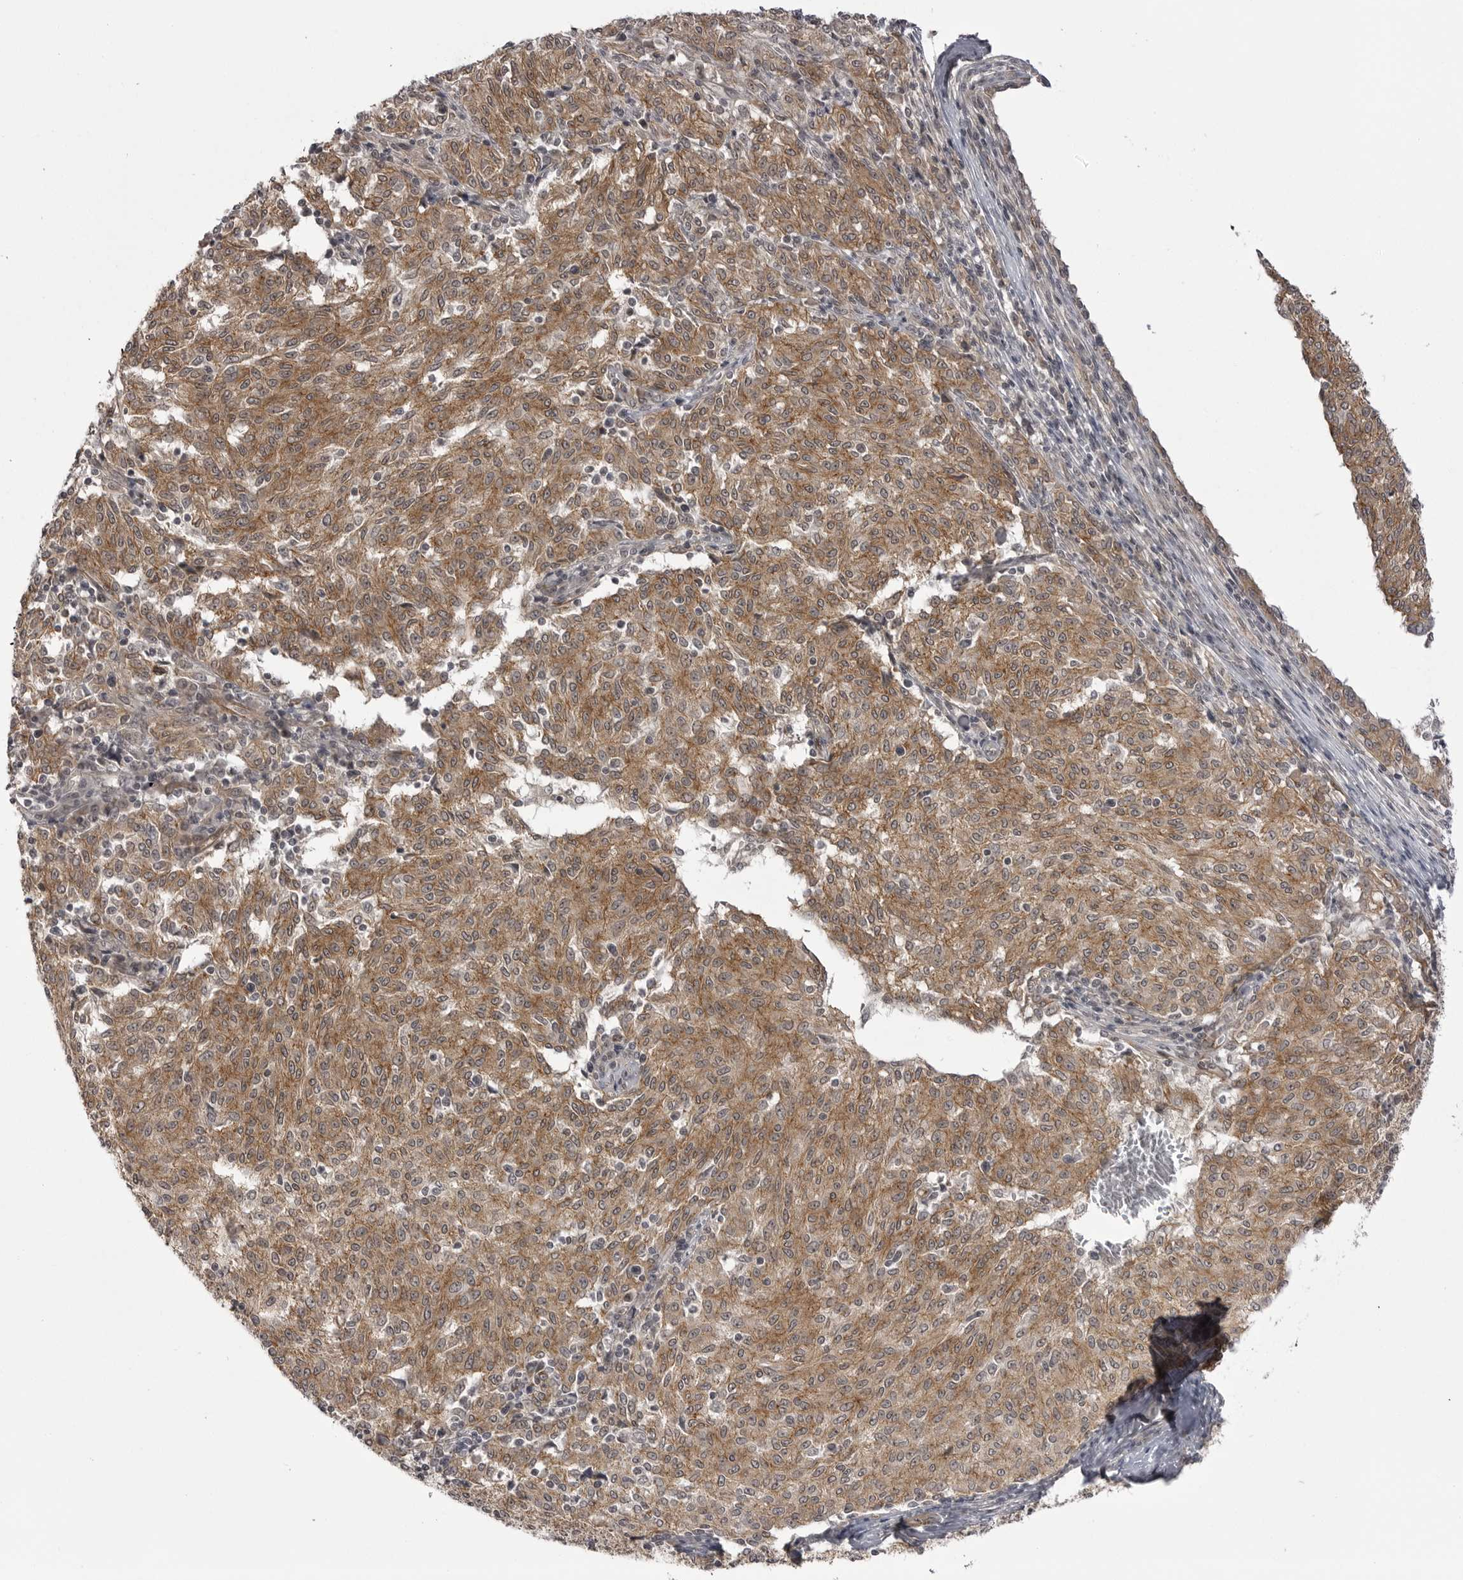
{"staining": {"intensity": "moderate", "quantity": ">75%", "location": "cytoplasmic/membranous"}, "tissue": "melanoma", "cell_type": "Tumor cells", "image_type": "cancer", "snomed": [{"axis": "morphology", "description": "Malignant melanoma, NOS"}, {"axis": "topography", "description": "Skin"}], "caption": "About >75% of tumor cells in melanoma exhibit moderate cytoplasmic/membranous protein positivity as visualized by brown immunohistochemical staining.", "gene": "SORBS1", "patient": {"sex": "female", "age": 72}}